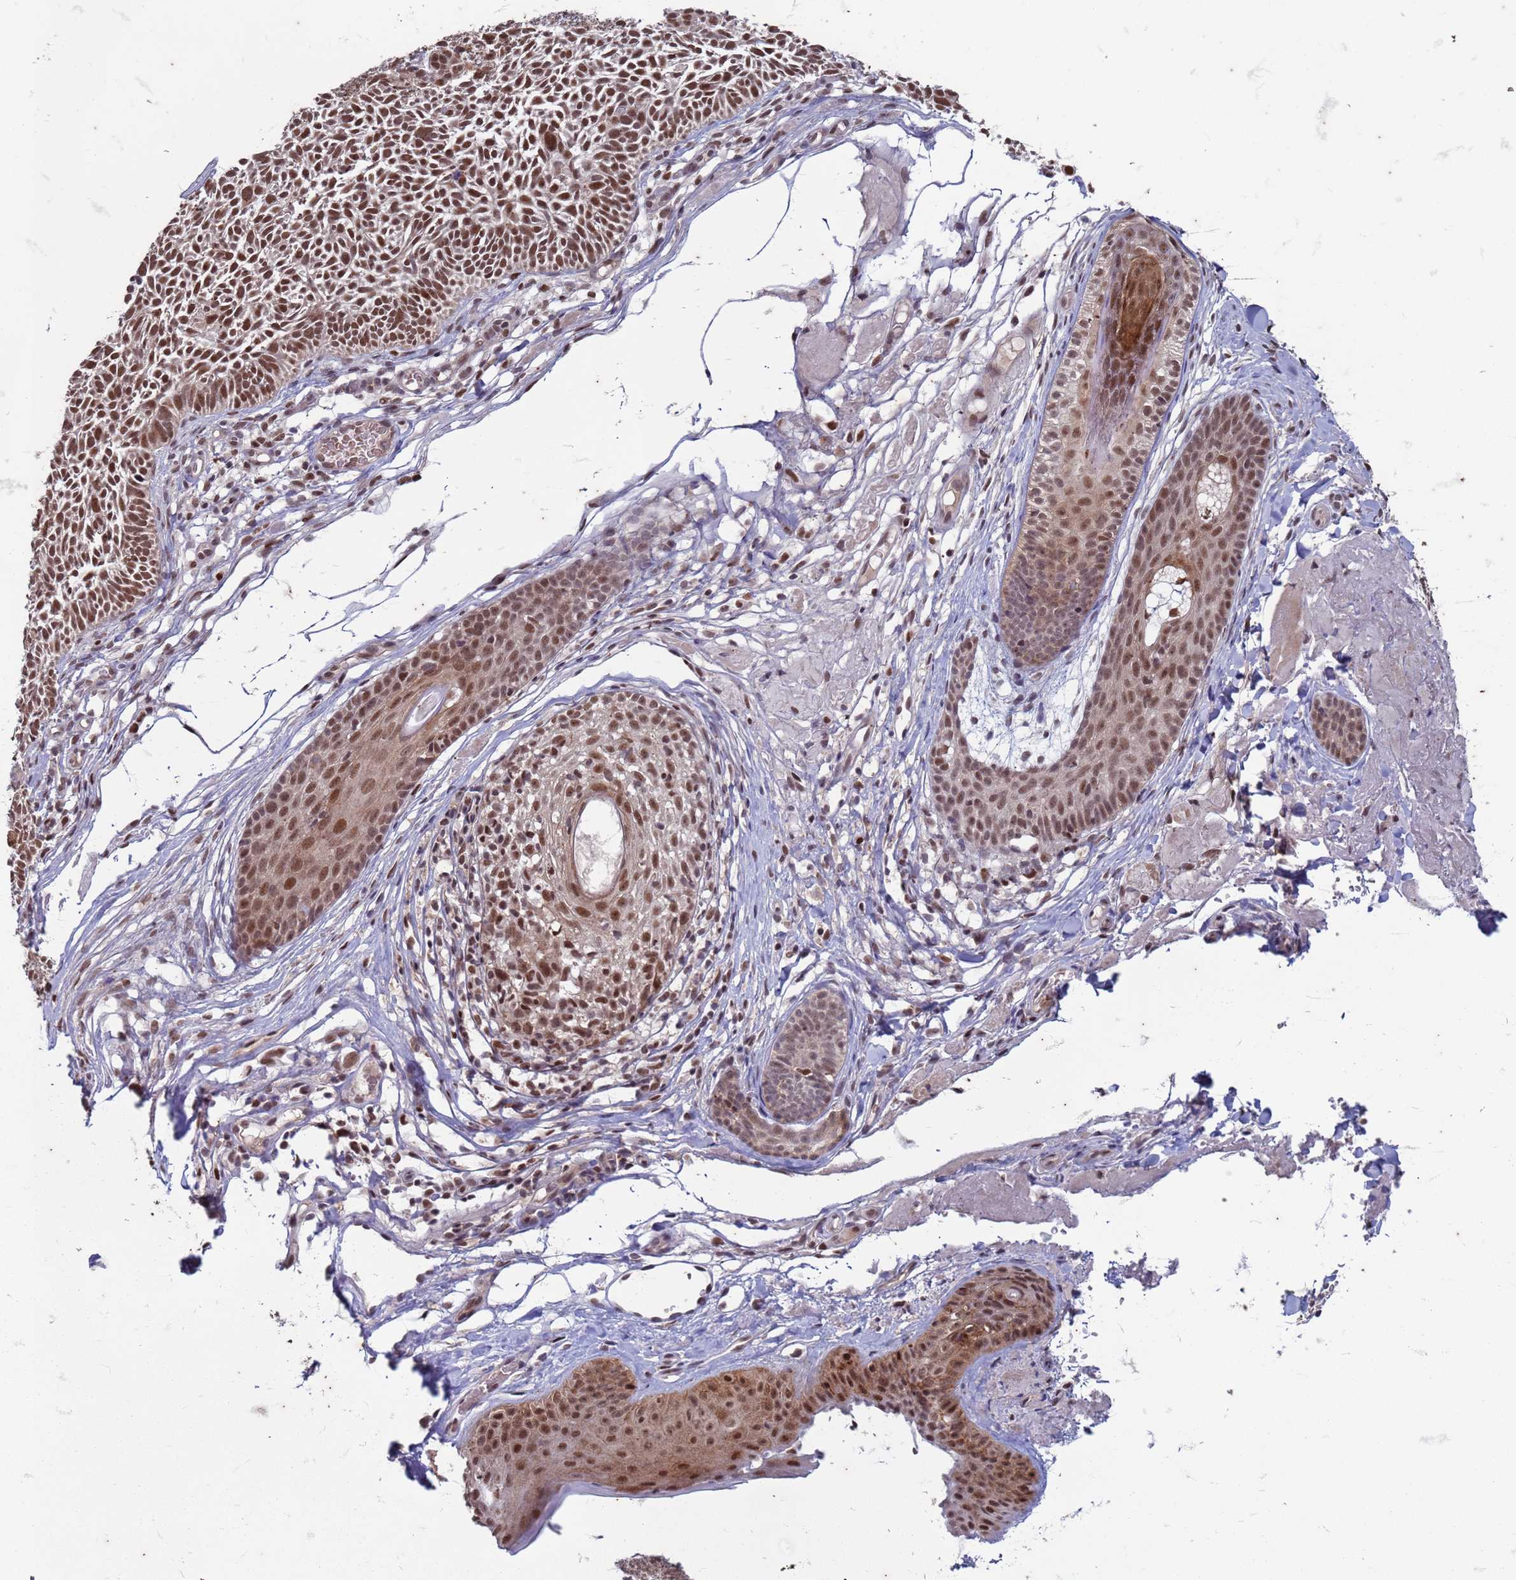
{"staining": {"intensity": "moderate", "quantity": ">75%", "location": "nuclear"}, "tissue": "skin cancer", "cell_type": "Tumor cells", "image_type": "cancer", "snomed": [{"axis": "morphology", "description": "Basal cell carcinoma"}, {"axis": "topography", "description": "Skin"}], "caption": "The histopathology image shows a brown stain indicating the presence of a protein in the nuclear of tumor cells in basal cell carcinoma (skin). The staining was performed using DAB to visualize the protein expression in brown, while the nuclei were stained in blue with hematoxylin (Magnification: 20x).", "gene": "TRMT6", "patient": {"sex": "male", "age": 69}}